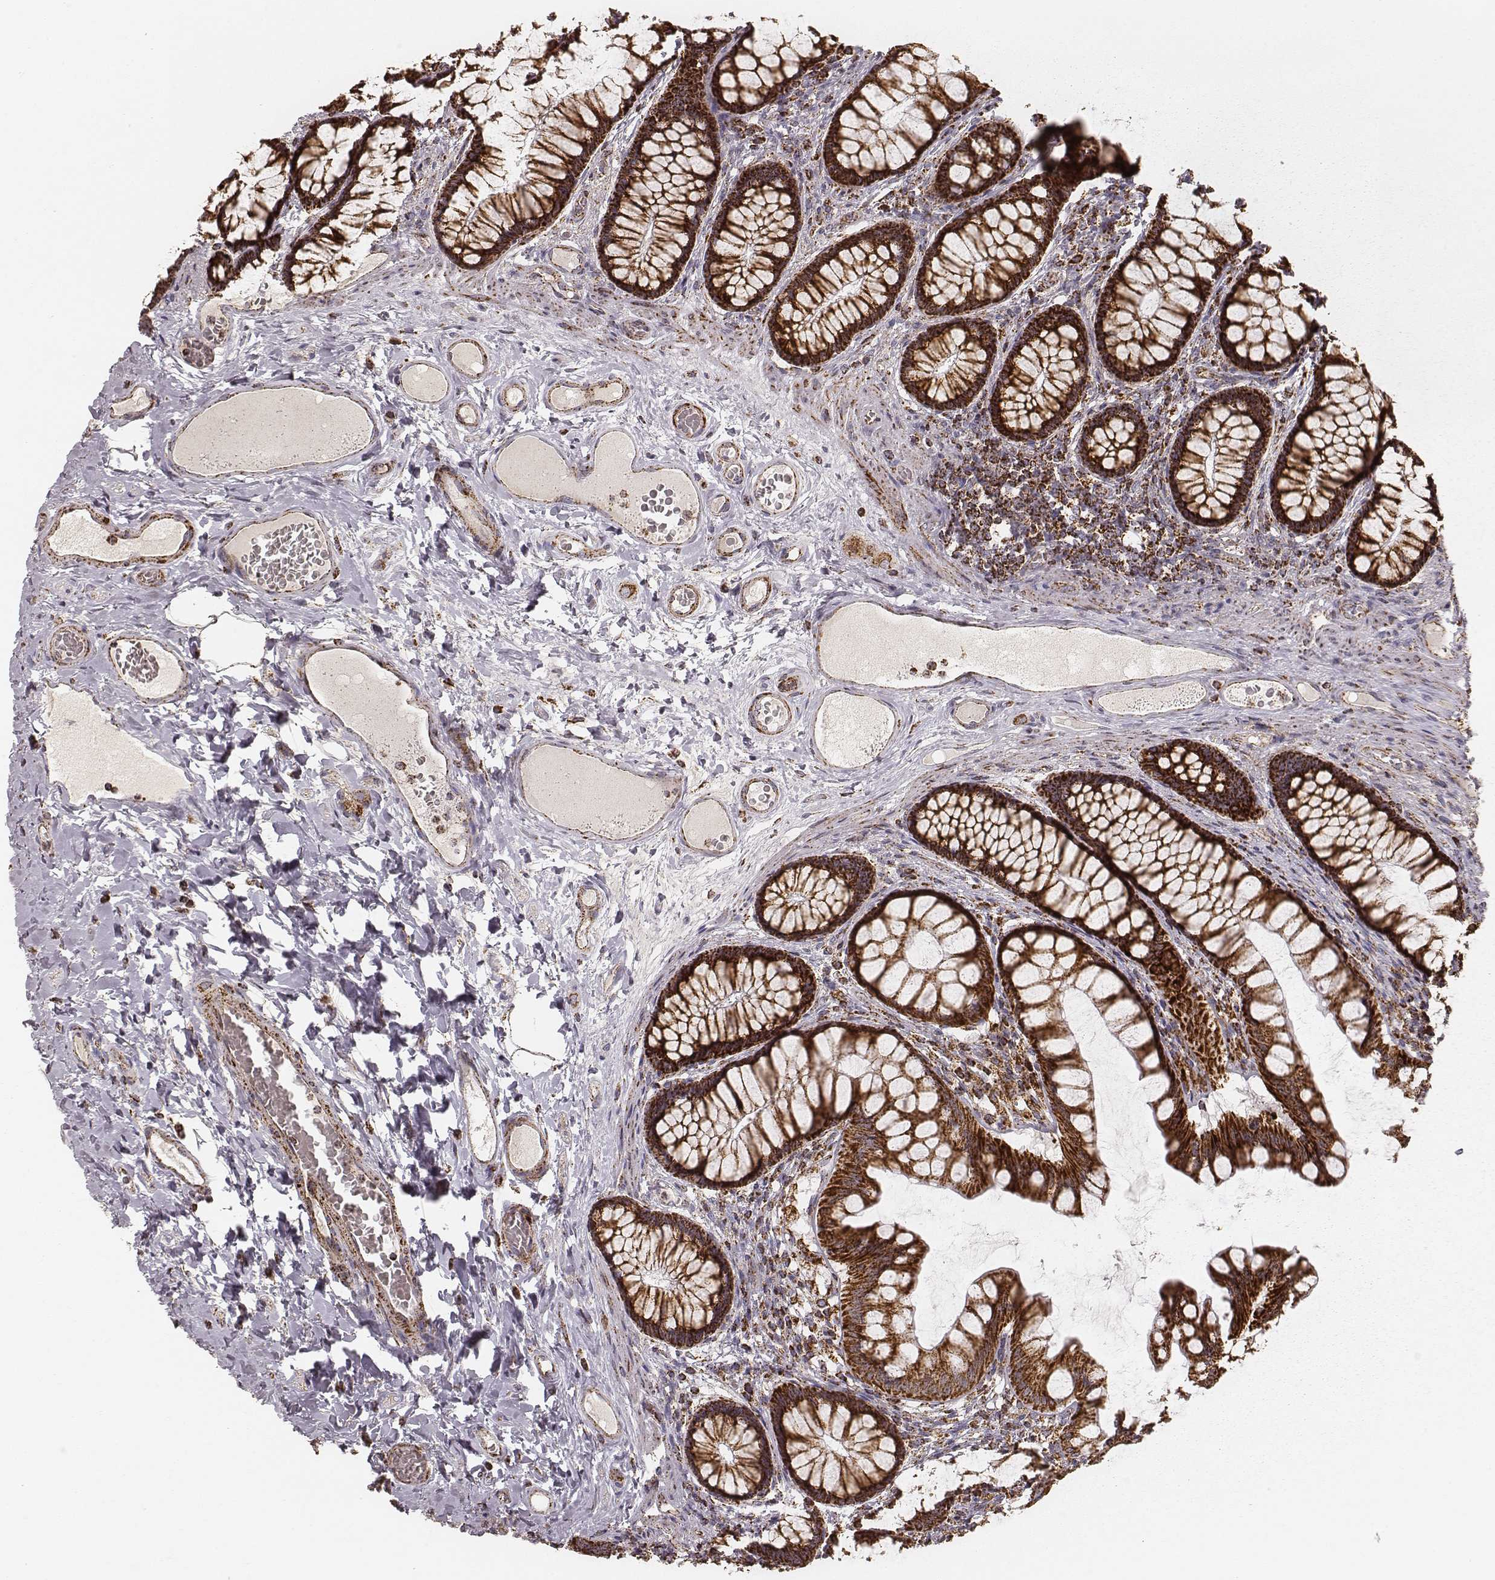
{"staining": {"intensity": "moderate", "quantity": ">75%", "location": "cytoplasmic/membranous"}, "tissue": "colon", "cell_type": "Endothelial cells", "image_type": "normal", "snomed": [{"axis": "morphology", "description": "Normal tissue, NOS"}, {"axis": "topography", "description": "Colon"}], "caption": "Immunohistochemical staining of benign colon reveals medium levels of moderate cytoplasmic/membranous positivity in about >75% of endothelial cells.", "gene": "CS", "patient": {"sex": "female", "age": 65}}